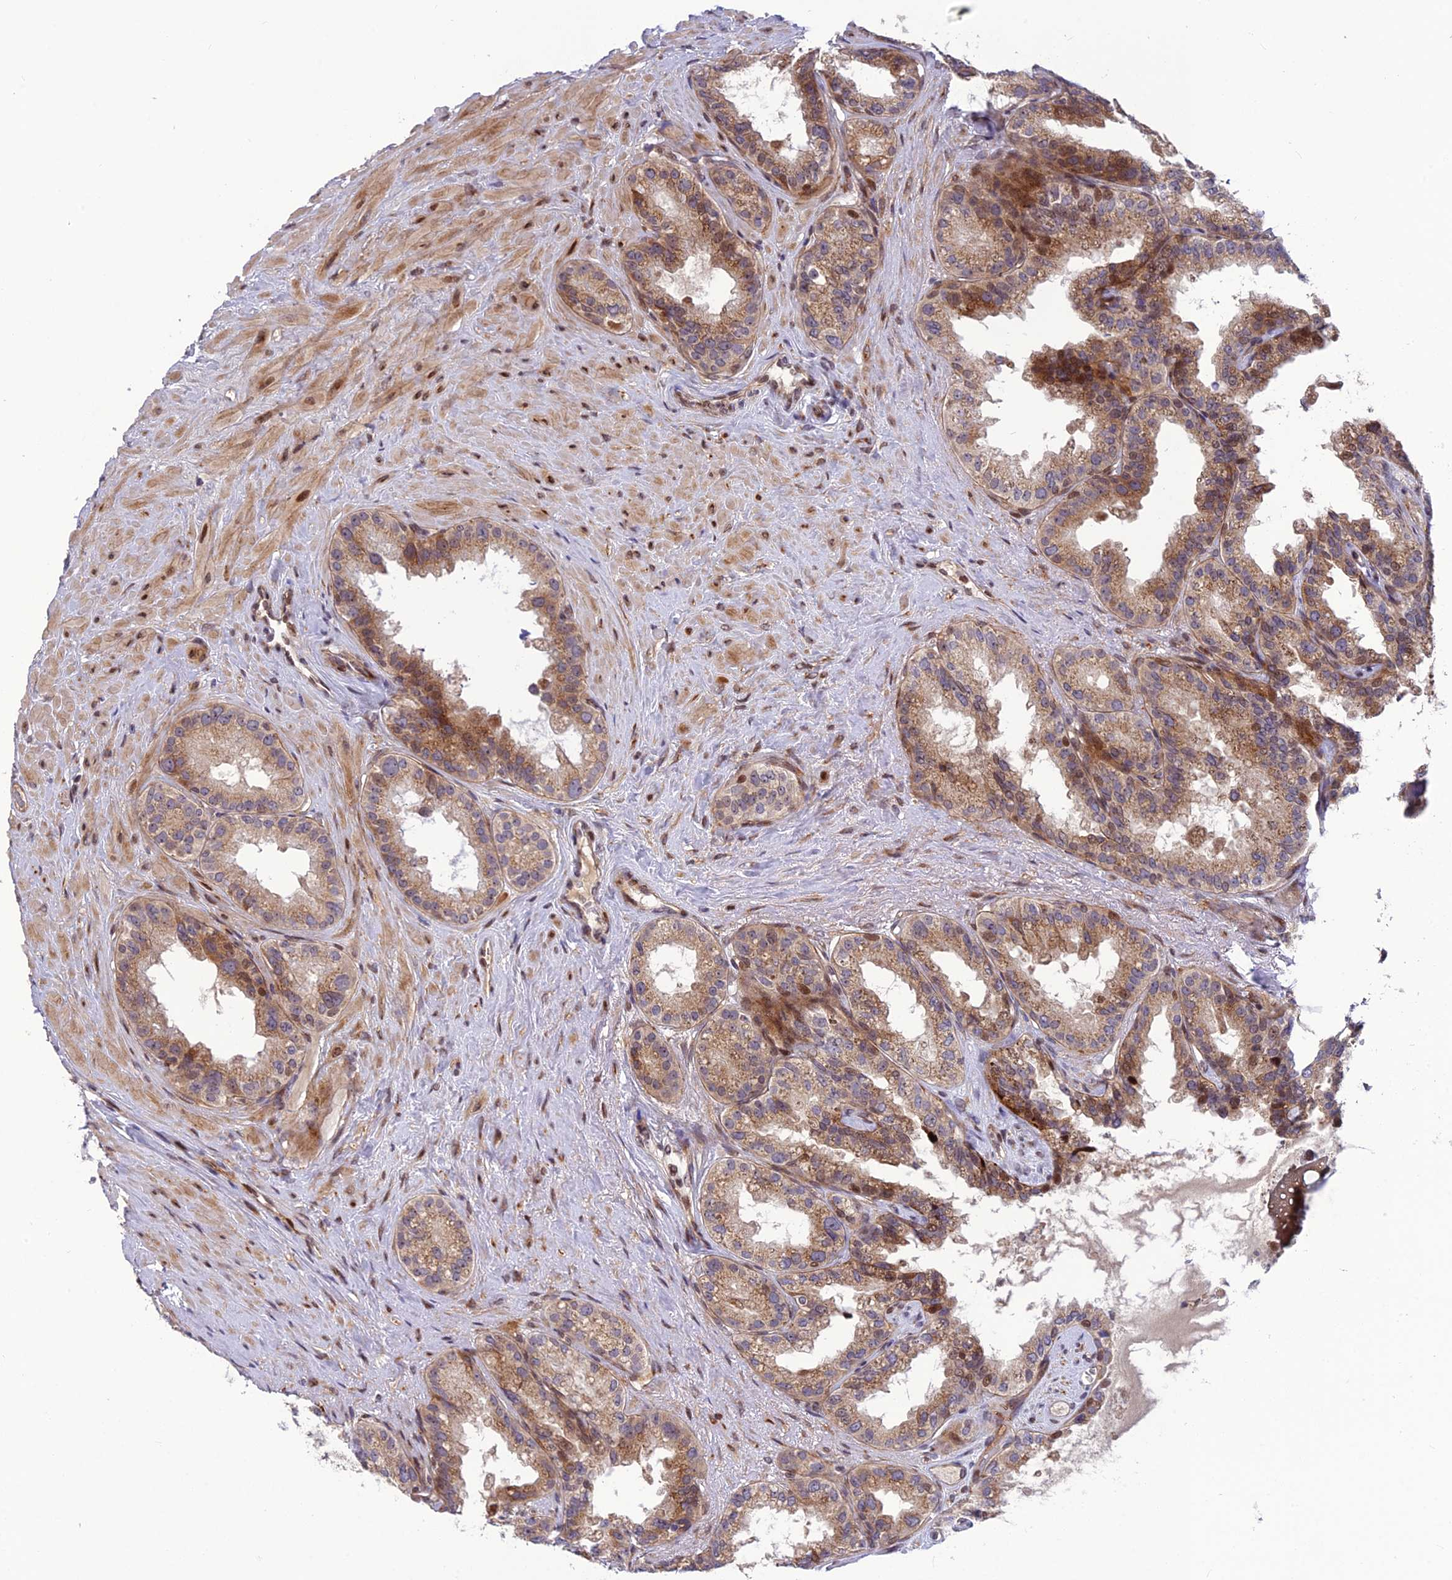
{"staining": {"intensity": "moderate", "quantity": ">75%", "location": "cytoplasmic/membranous,nuclear"}, "tissue": "seminal vesicle", "cell_type": "Glandular cells", "image_type": "normal", "snomed": [{"axis": "morphology", "description": "Normal tissue, NOS"}, {"axis": "topography", "description": "Seminal veicle"}], "caption": "Glandular cells reveal medium levels of moderate cytoplasmic/membranous,nuclear positivity in about >75% of cells in normal human seminal vesicle.", "gene": "SMIM7", "patient": {"sex": "male", "age": 80}}